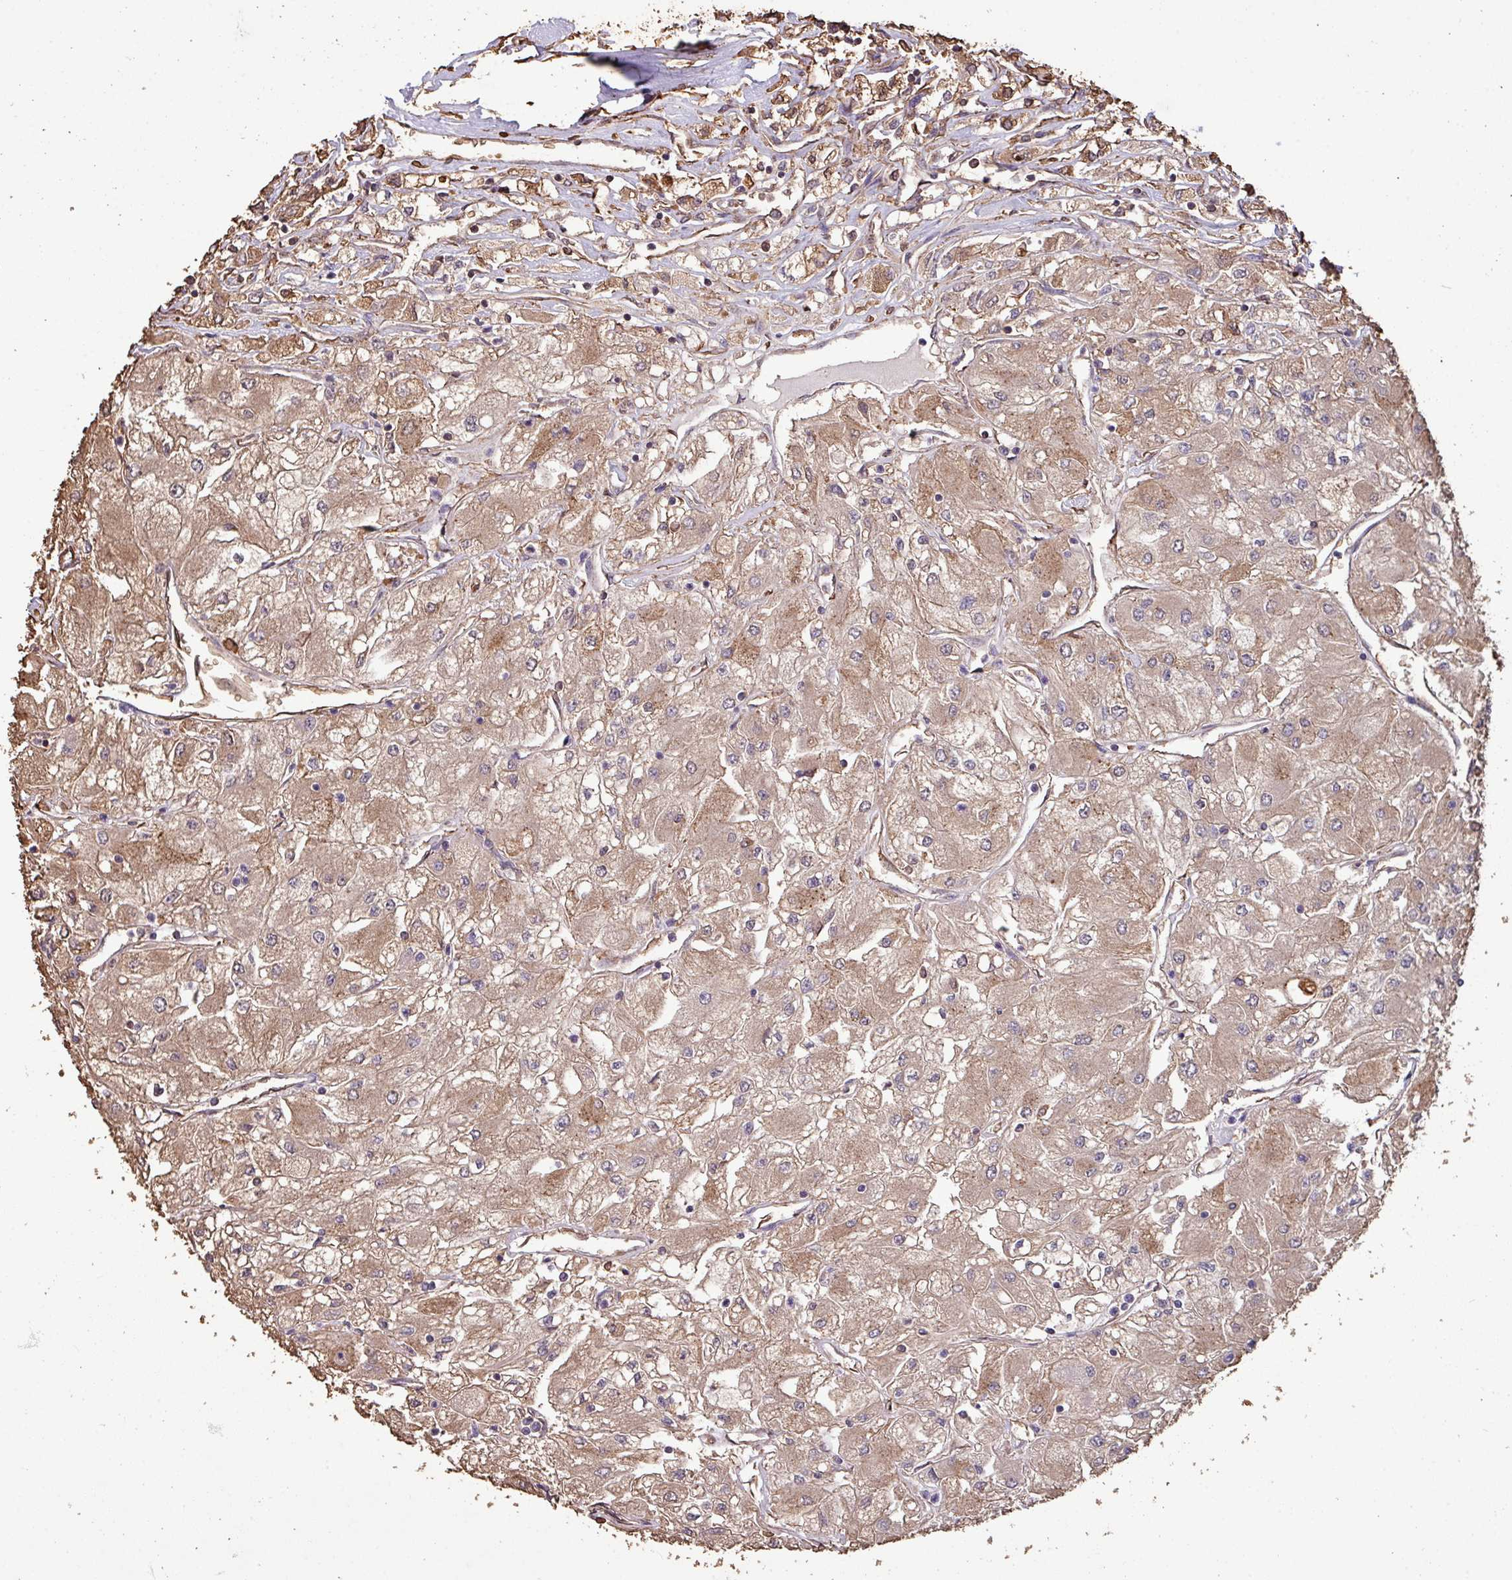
{"staining": {"intensity": "moderate", "quantity": ">75%", "location": "cytoplasmic/membranous"}, "tissue": "renal cancer", "cell_type": "Tumor cells", "image_type": "cancer", "snomed": [{"axis": "morphology", "description": "Adenocarcinoma, NOS"}, {"axis": "topography", "description": "Kidney"}], "caption": "DAB immunohistochemical staining of human renal adenocarcinoma exhibits moderate cytoplasmic/membranous protein positivity in about >75% of tumor cells.", "gene": "CAMK2B", "patient": {"sex": "male", "age": 80}}